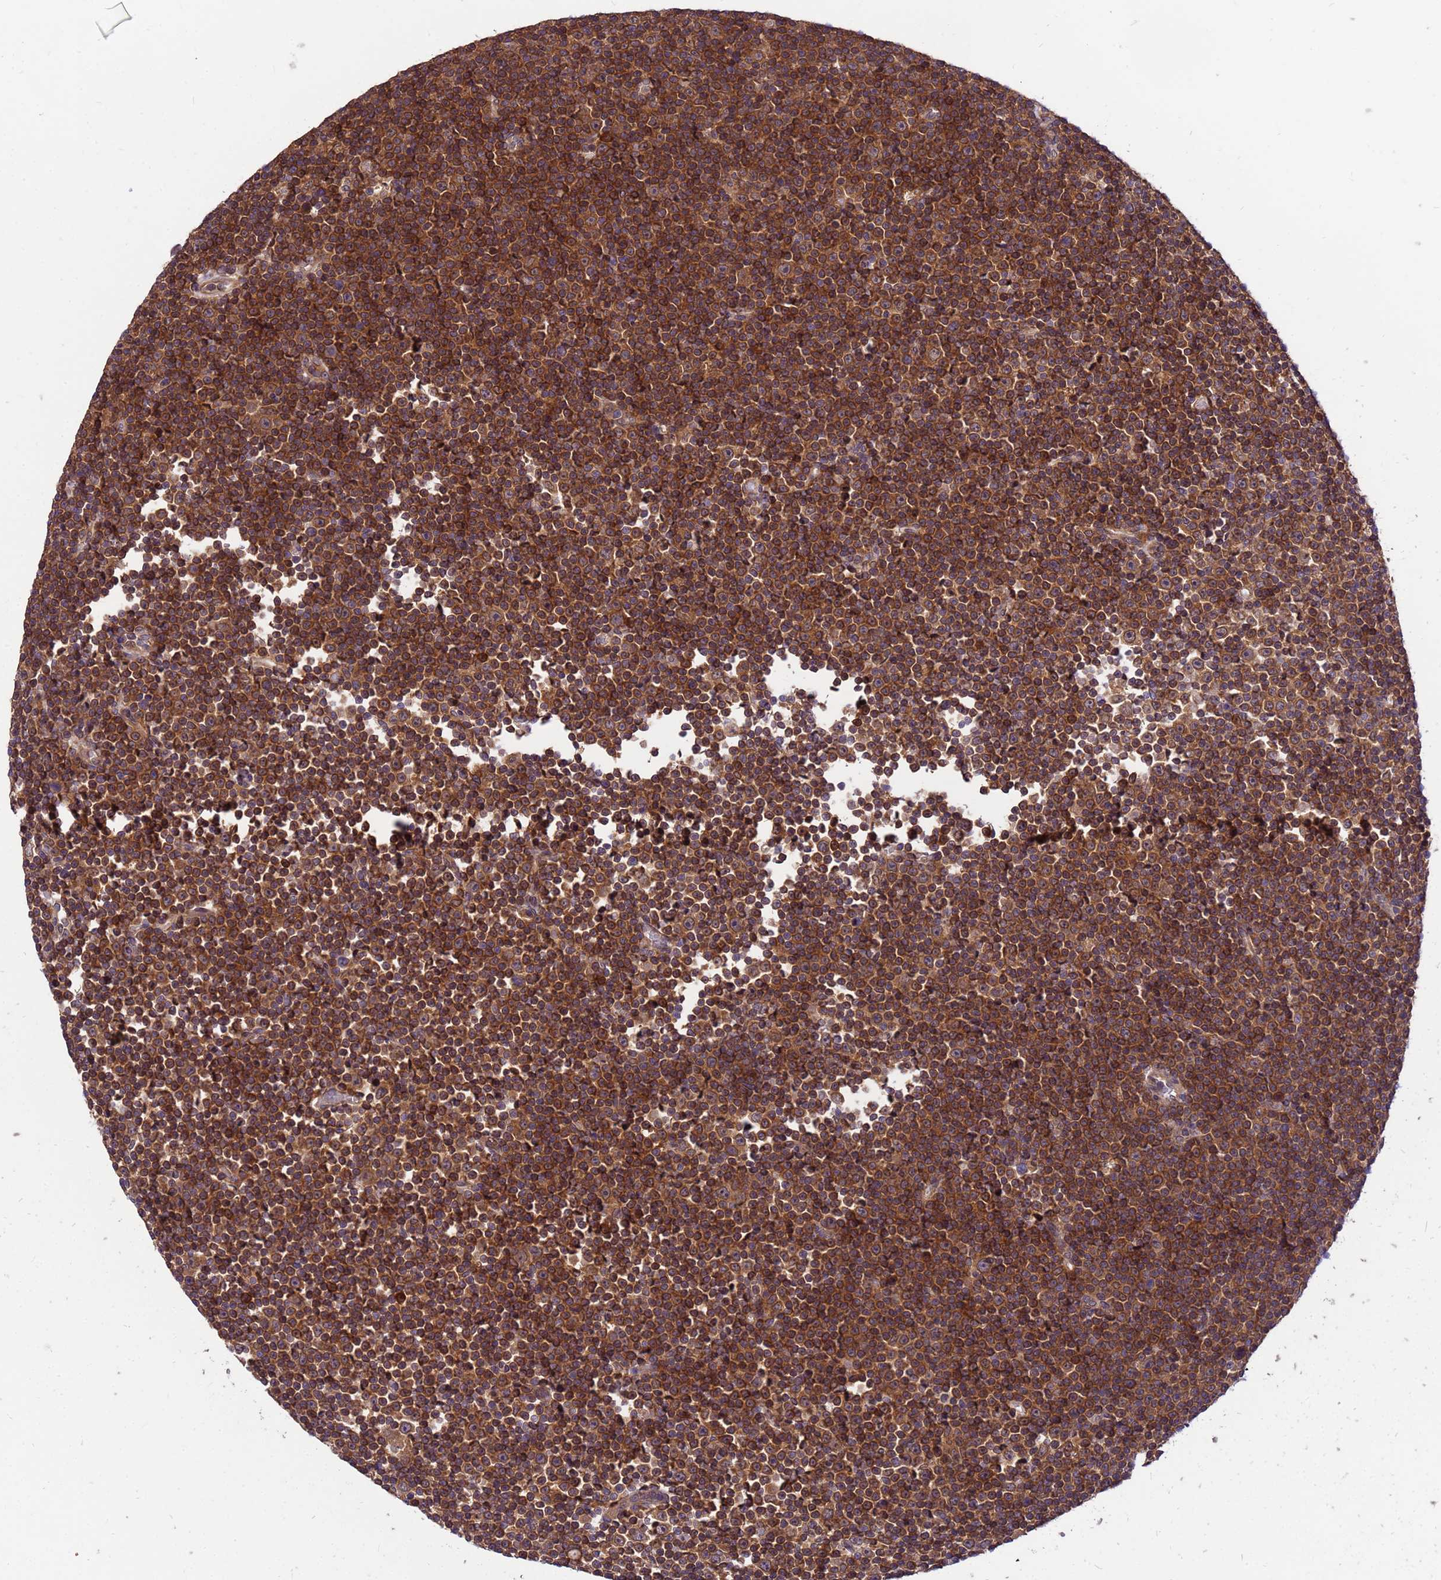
{"staining": {"intensity": "strong", "quantity": ">75%", "location": "cytoplasmic/membranous"}, "tissue": "lymphoma", "cell_type": "Tumor cells", "image_type": "cancer", "snomed": [{"axis": "morphology", "description": "Malignant lymphoma, non-Hodgkin's type, Low grade"}, {"axis": "topography", "description": "Lymph node"}], "caption": "Malignant lymphoma, non-Hodgkin's type (low-grade) was stained to show a protein in brown. There is high levels of strong cytoplasmic/membranous staining in about >75% of tumor cells. (DAB (3,3'-diaminobenzidine) = brown stain, brightfield microscopy at high magnification).", "gene": "GET3", "patient": {"sex": "female", "age": 67}}